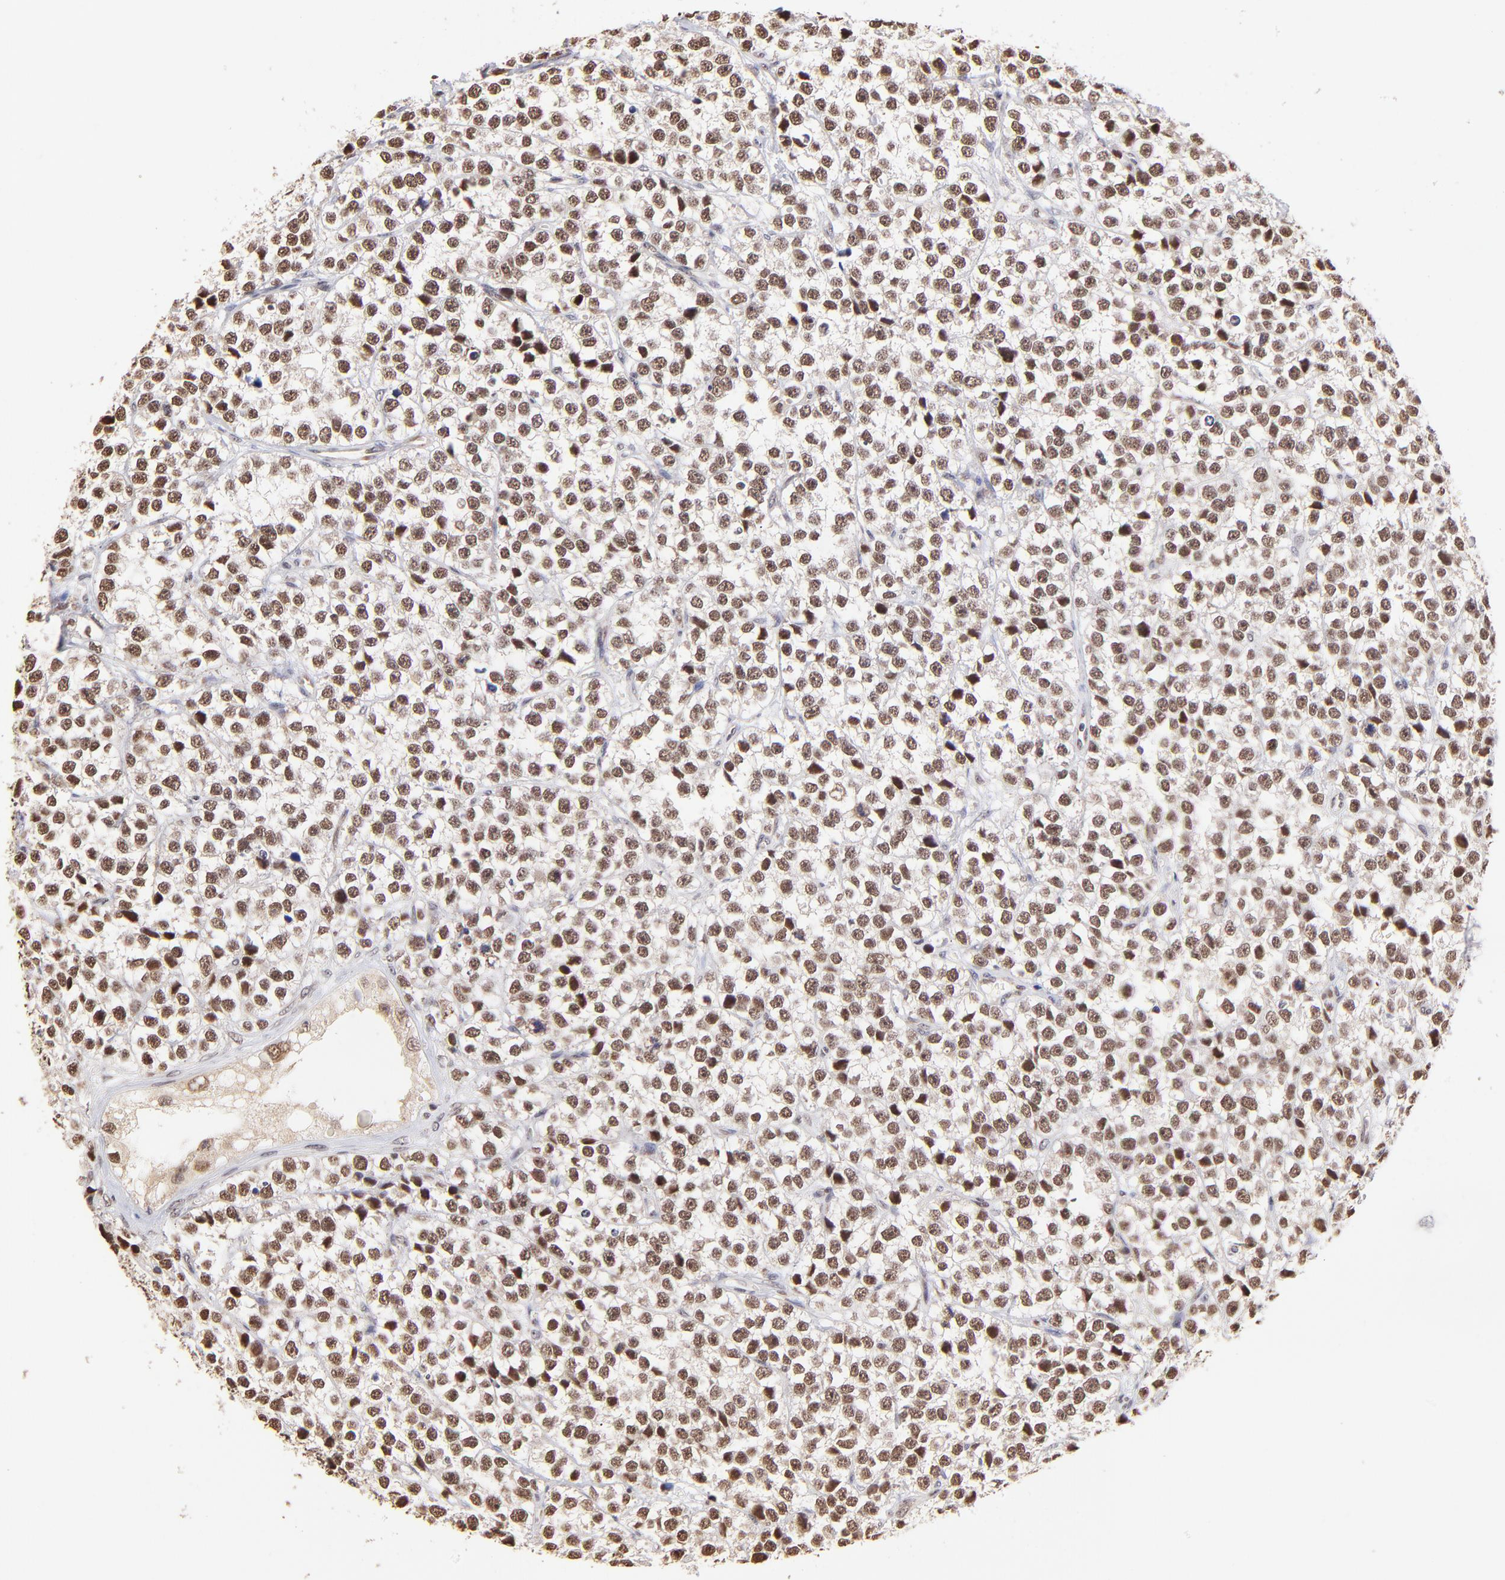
{"staining": {"intensity": "strong", "quantity": ">75%", "location": "nuclear"}, "tissue": "testis cancer", "cell_type": "Tumor cells", "image_type": "cancer", "snomed": [{"axis": "morphology", "description": "Seminoma, NOS"}, {"axis": "topography", "description": "Testis"}], "caption": "The immunohistochemical stain highlights strong nuclear positivity in tumor cells of testis cancer tissue. (IHC, brightfield microscopy, high magnification).", "gene": "ZNF670", "patient": {"sex": "male", "age": 25}}